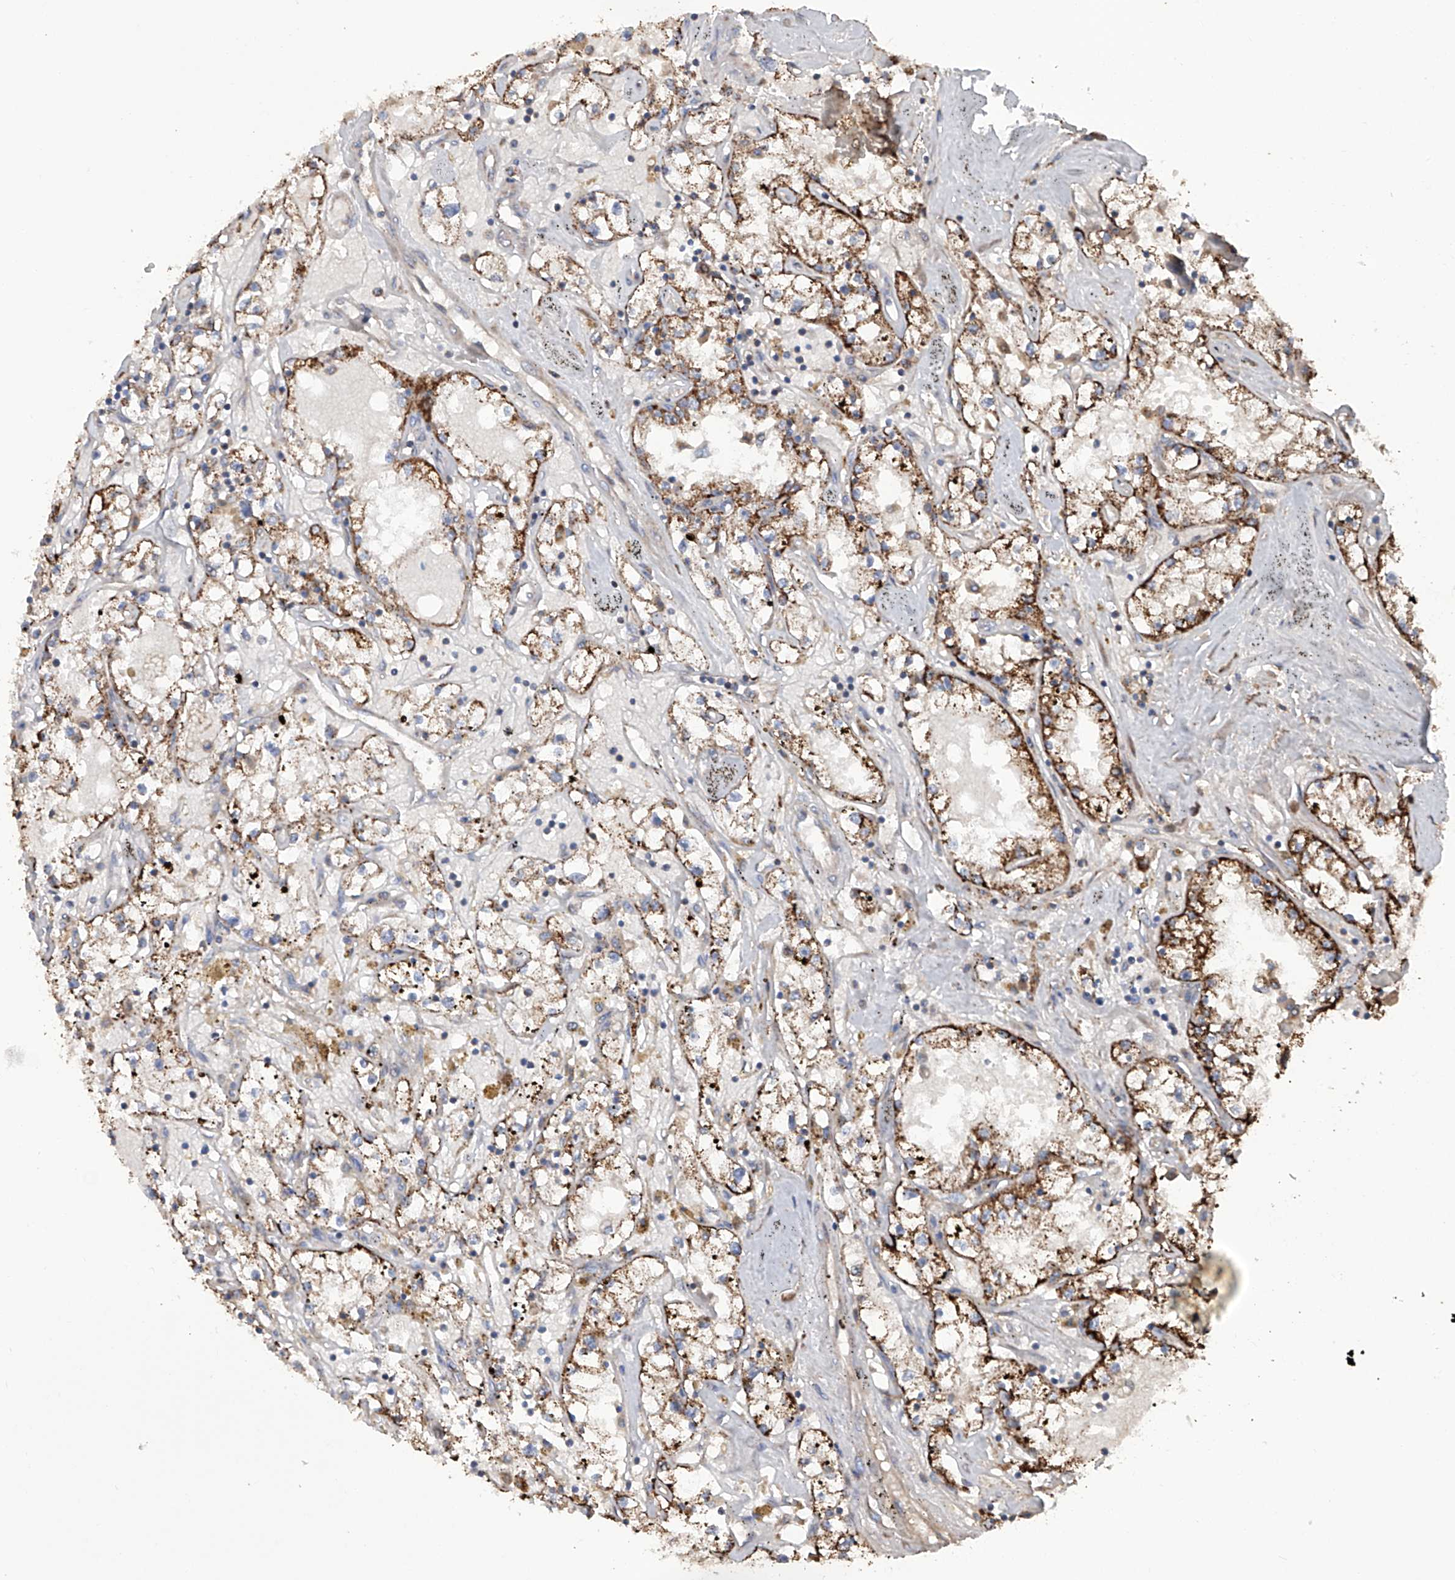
{"staining": {"intensity": "moderate", "quantity": ">75%", "location": "cytoplasmic/membranous"}, "tissue": "renal cancer", "cell_type": "Tumor cells", "image_type": "cancer", "snomed": [{"axis": "morphology", "description": "Adenocarcinoma, NOS"}, {"axis": "topography", "description": "Kidney"}], "caption": "Renal adenocarcinoma stained for a protein (brown) demonstrates moderate cytoplasmic/membranous positive staining in approximately >75% of tumor cells.", "gene": "ASCC3", "patient": {"sex": "male", "age": 56}}